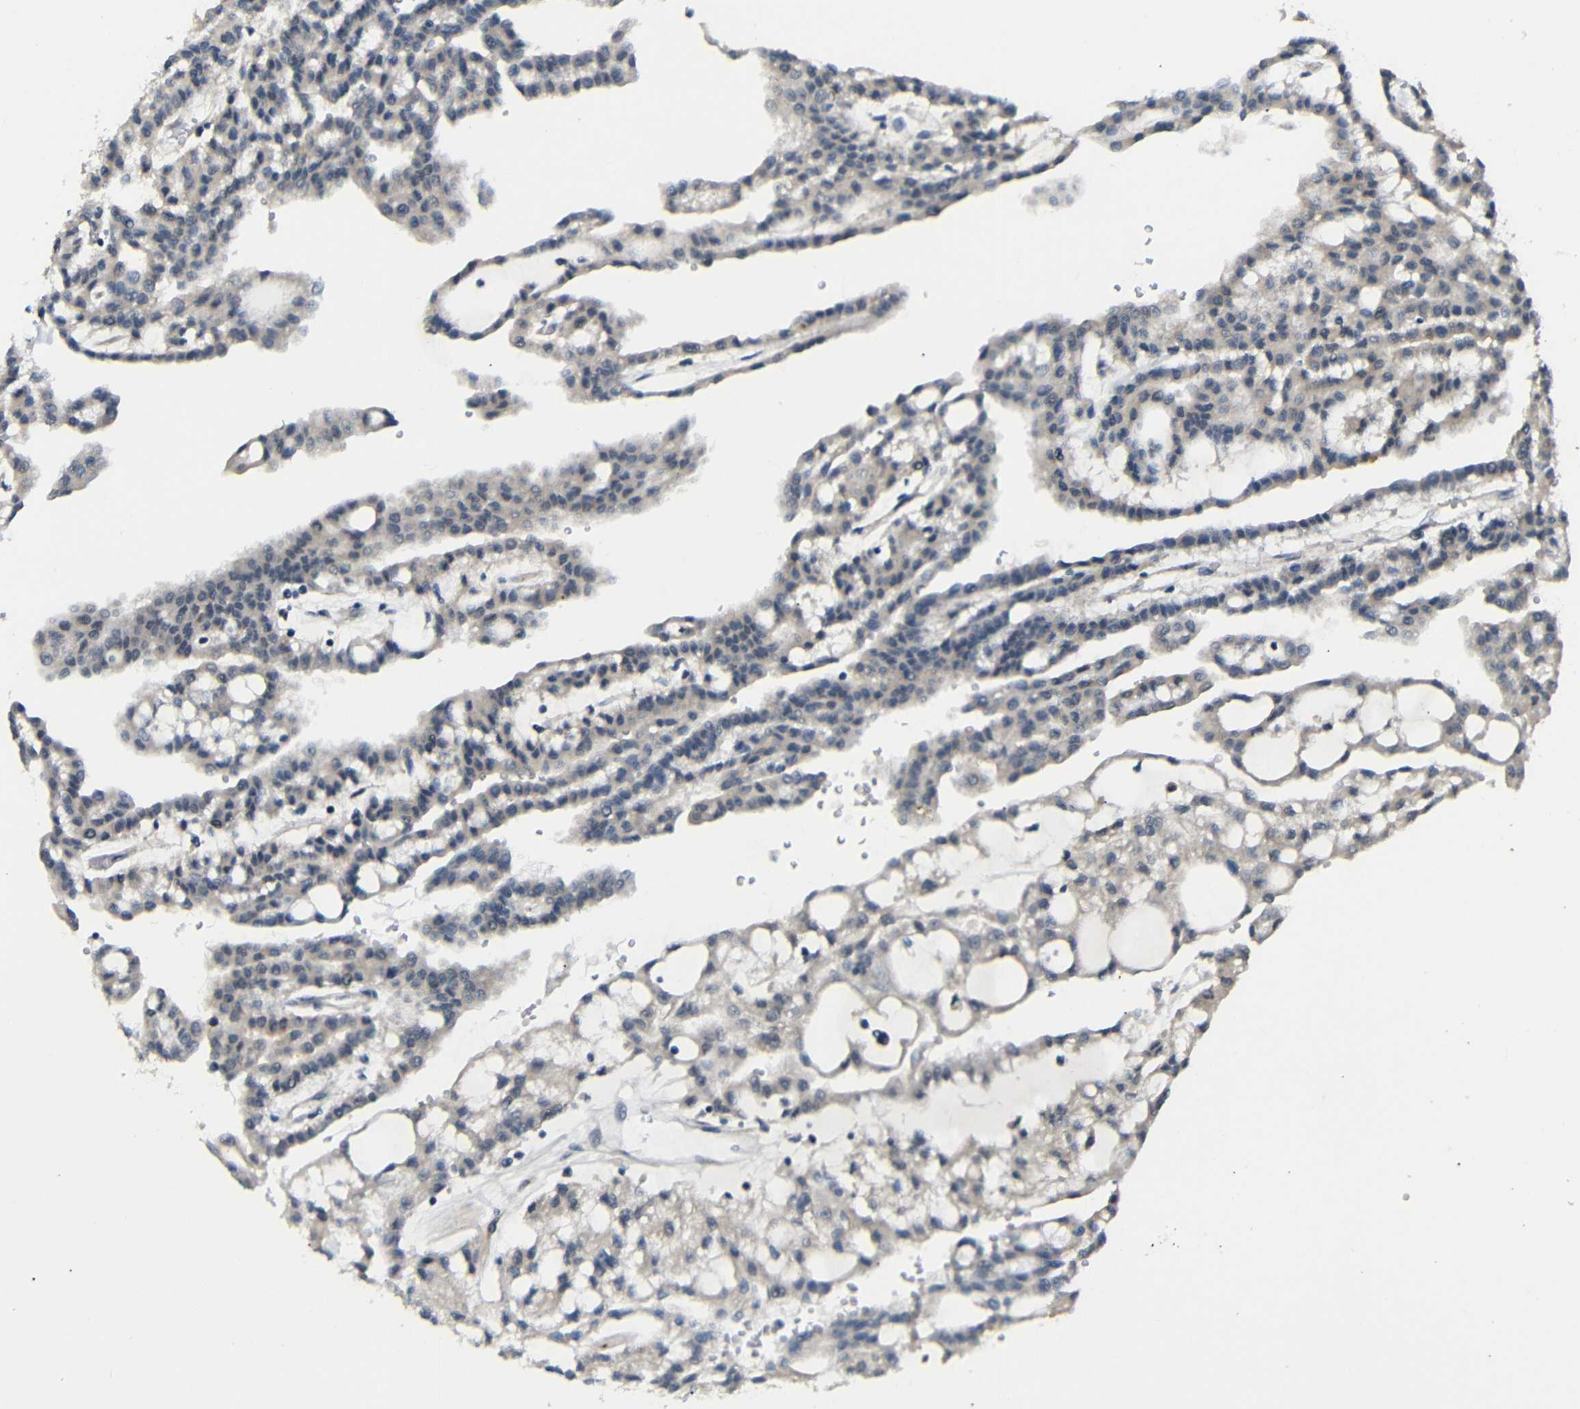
{"staining": {"intensity": "weak", "quantity": "<25%", "location": "cytoplasmic/membranous"}, "tissue": "renal cancer", "cell_type": "Tumor cells", "image_type": "cancer", "snomed": [{"axis": "morphology", "description": "Adenocarcinoma, NOS"}, {"axis": "topography", "description": "Kidney"}], "caption": "Micrograph shows no protein positivity in tumor cells of adenocarcinoma (renal) tissue. (DAB immunohistochemistry, high magnification).", "gene": "SYDE1", "patient": {"sex": "male", "age": 63}}